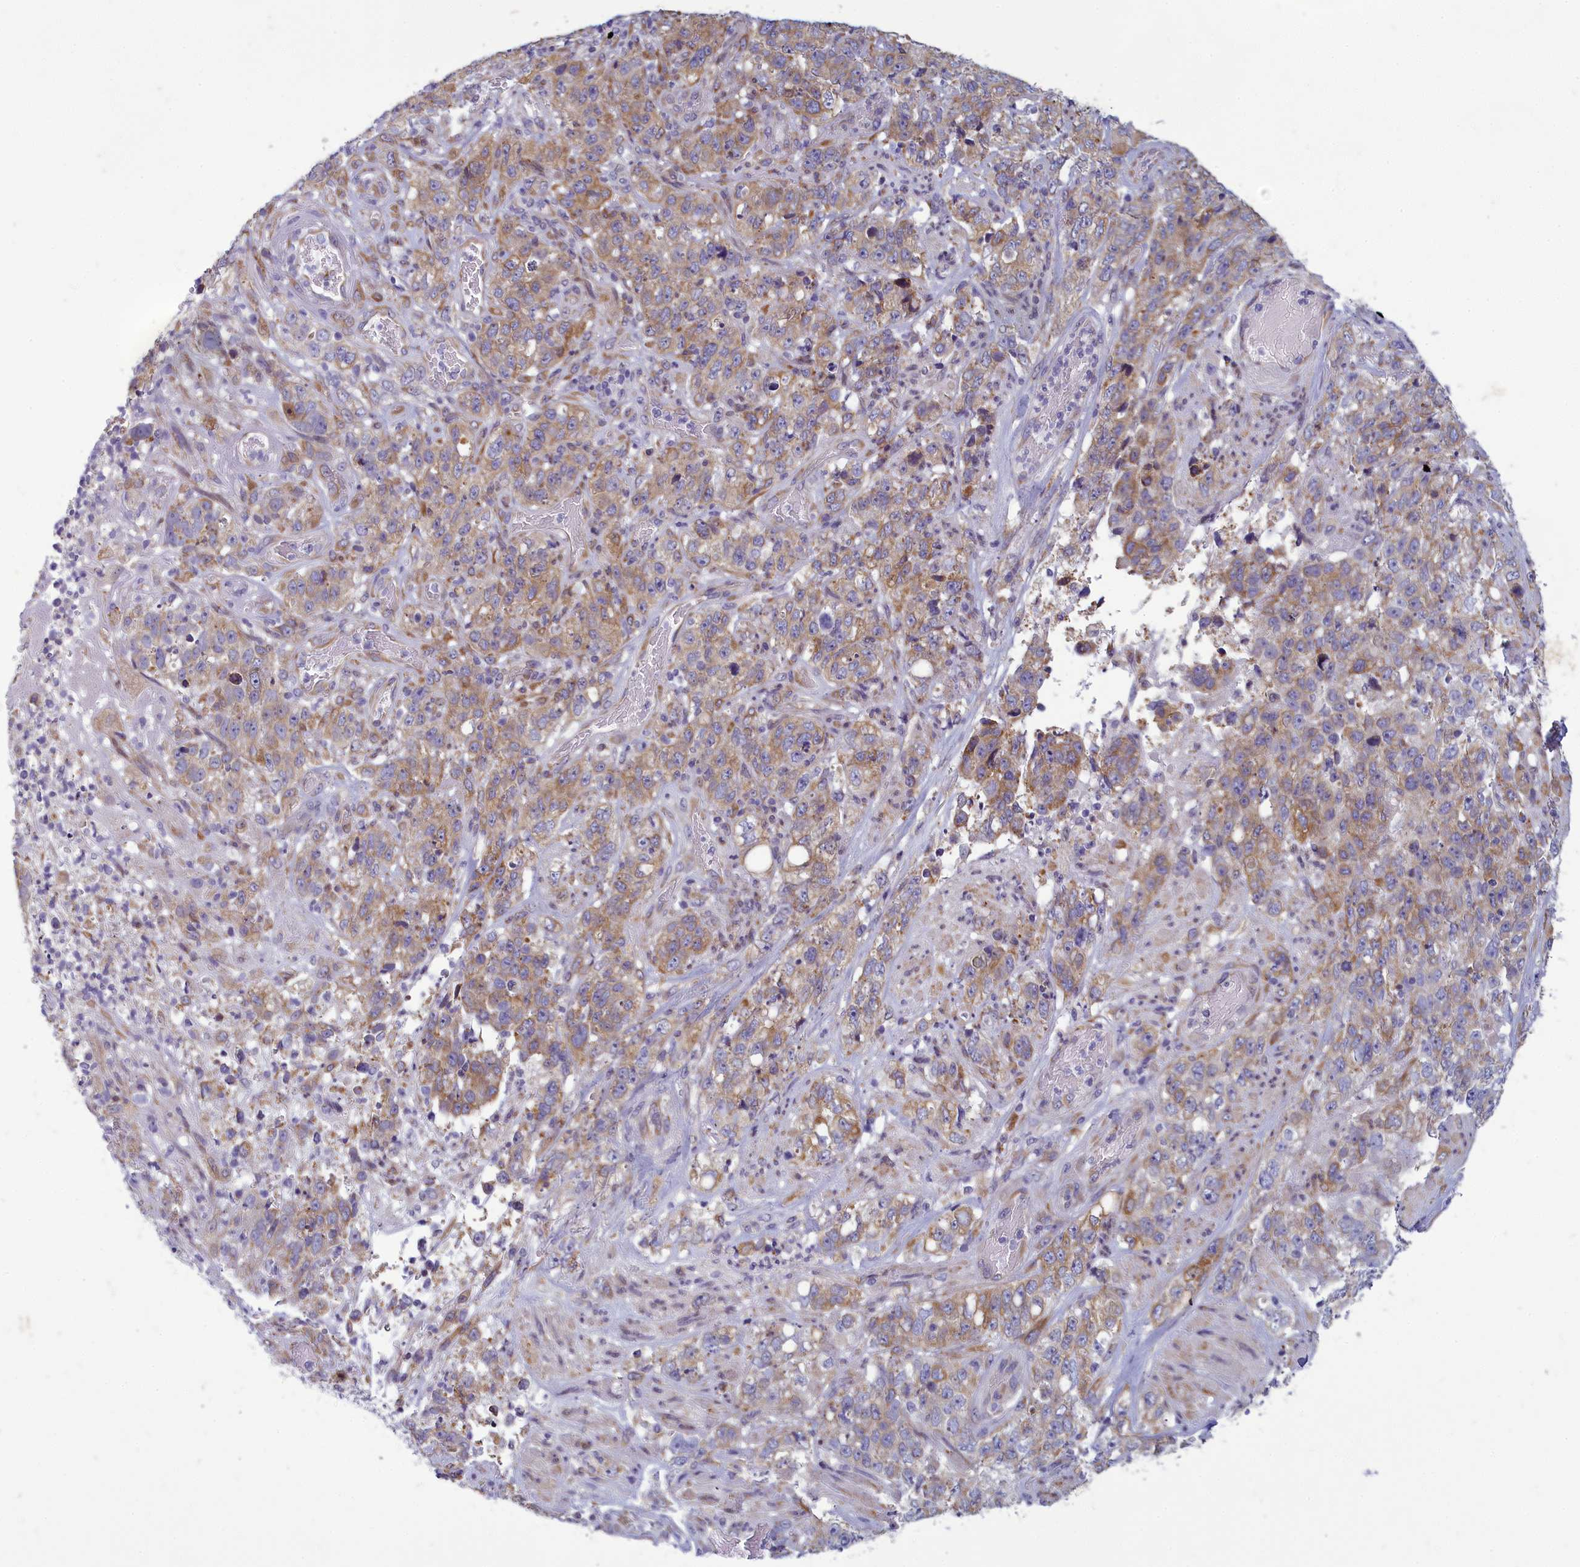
{"staining": {"intensity": "moderate", "quantity": ">75%", "location": "cytoplasmic/membranous"}, "tissue": "stomach cancer", "cell_type": "Tumor cells", "image_type": "cancer", "snomed": [{"axis": "morphology", "description": "Adenocarcinoma, NOS"}, {"axis": "topography", "description": "Stomach"}], "caption": "Adenocarcinoma (stomach) was stained to show a protein in brown. There is medium levels of moderate cytoplasmic/membranous staining in about >75% of tumor cells.", "gene": "CENATAC", "patient": {"sex": "male", "age": 48}}